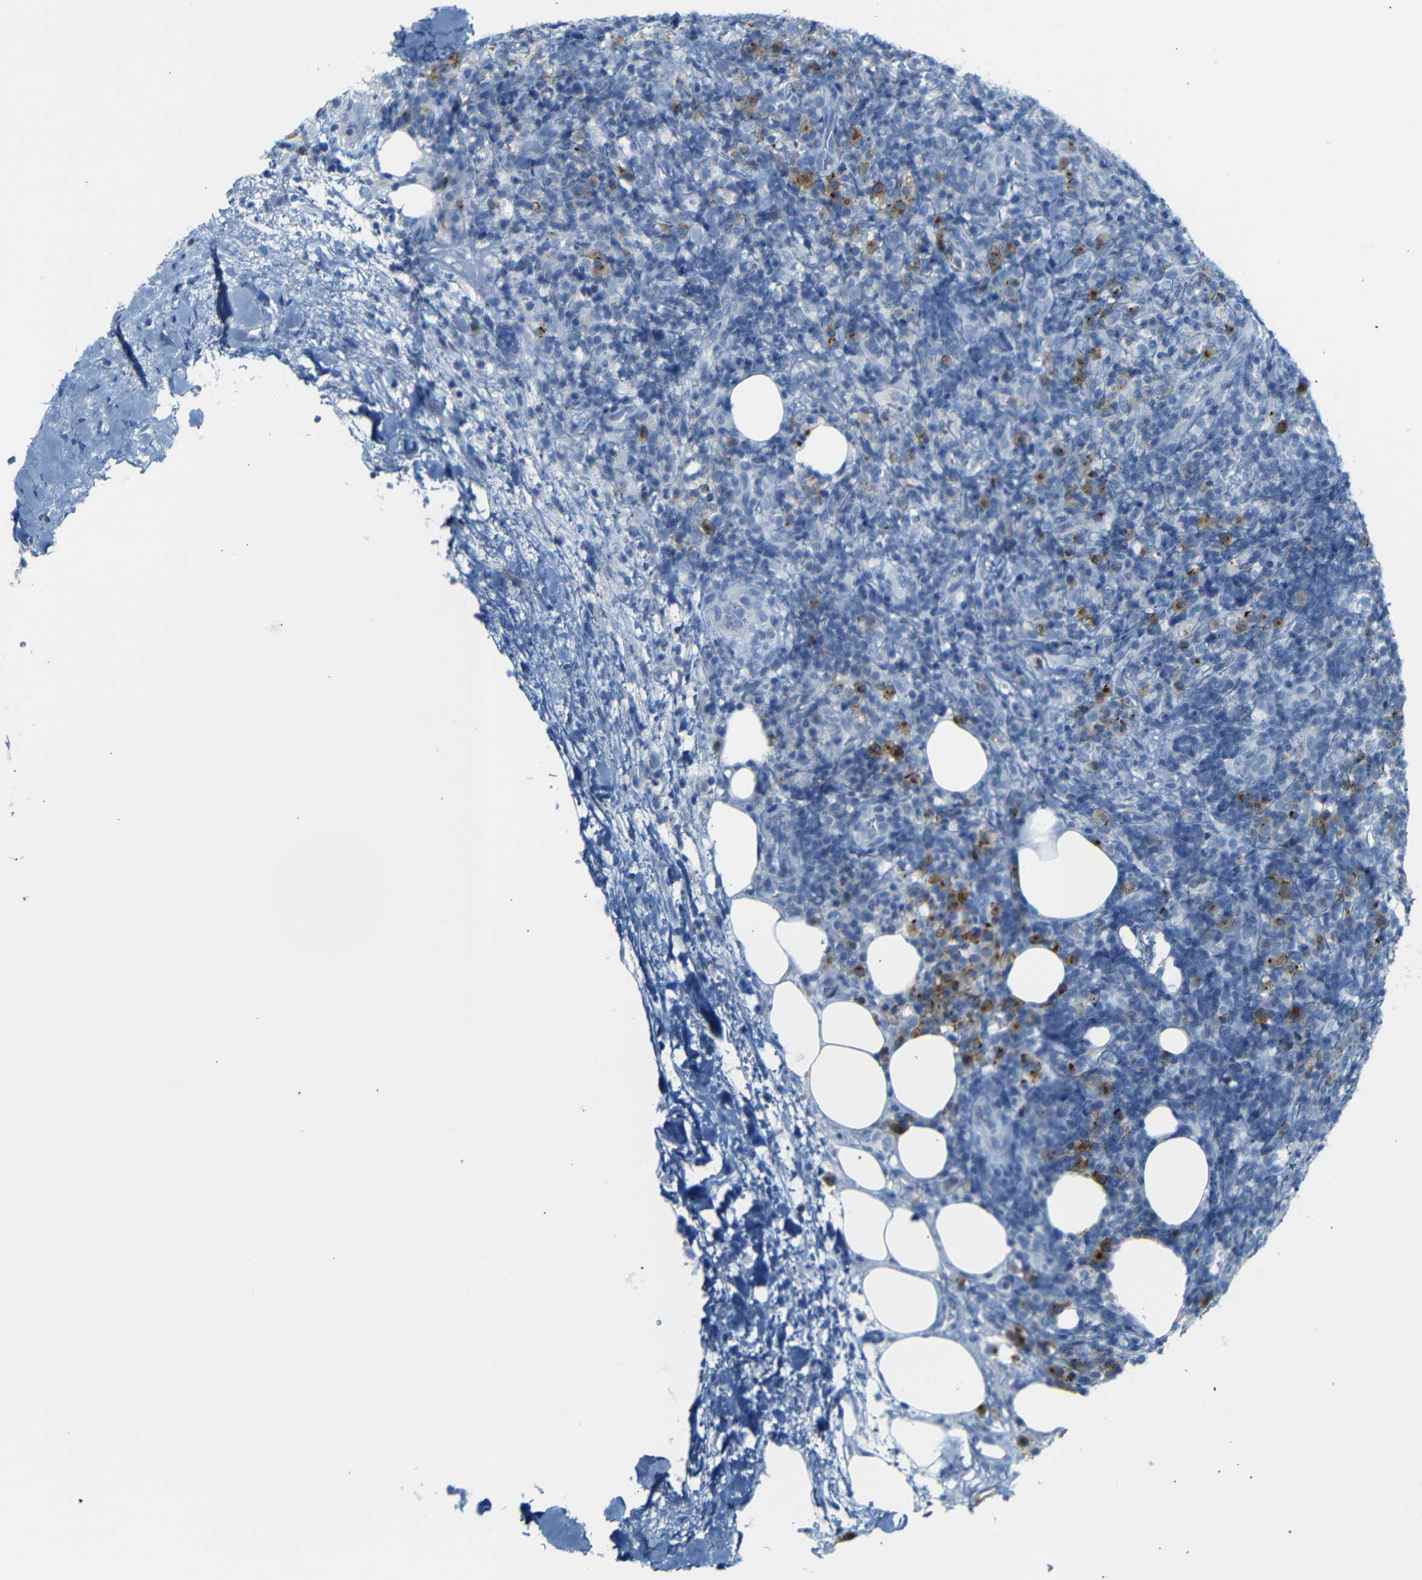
{"staining": {"intensity": "negative", "quantity": "none", "location": "none"}, "tissue": "lymphoma", "cell_type": "Tumor cells", "image_type": "cancer", "snomed": [{"axis": "morphology", "description": "Malignant lymphoma, non-Hodgkin's type, High grade"}, {"axis": "topography", "description": "Lymph node"}], "caption": "This is an immunohistochemistry (IHC) histopathology image of human lymphoma. There is no positivity in tumor cells.", "gene": "FCRL1", "patient": {"sex": "female", "age": 76}}